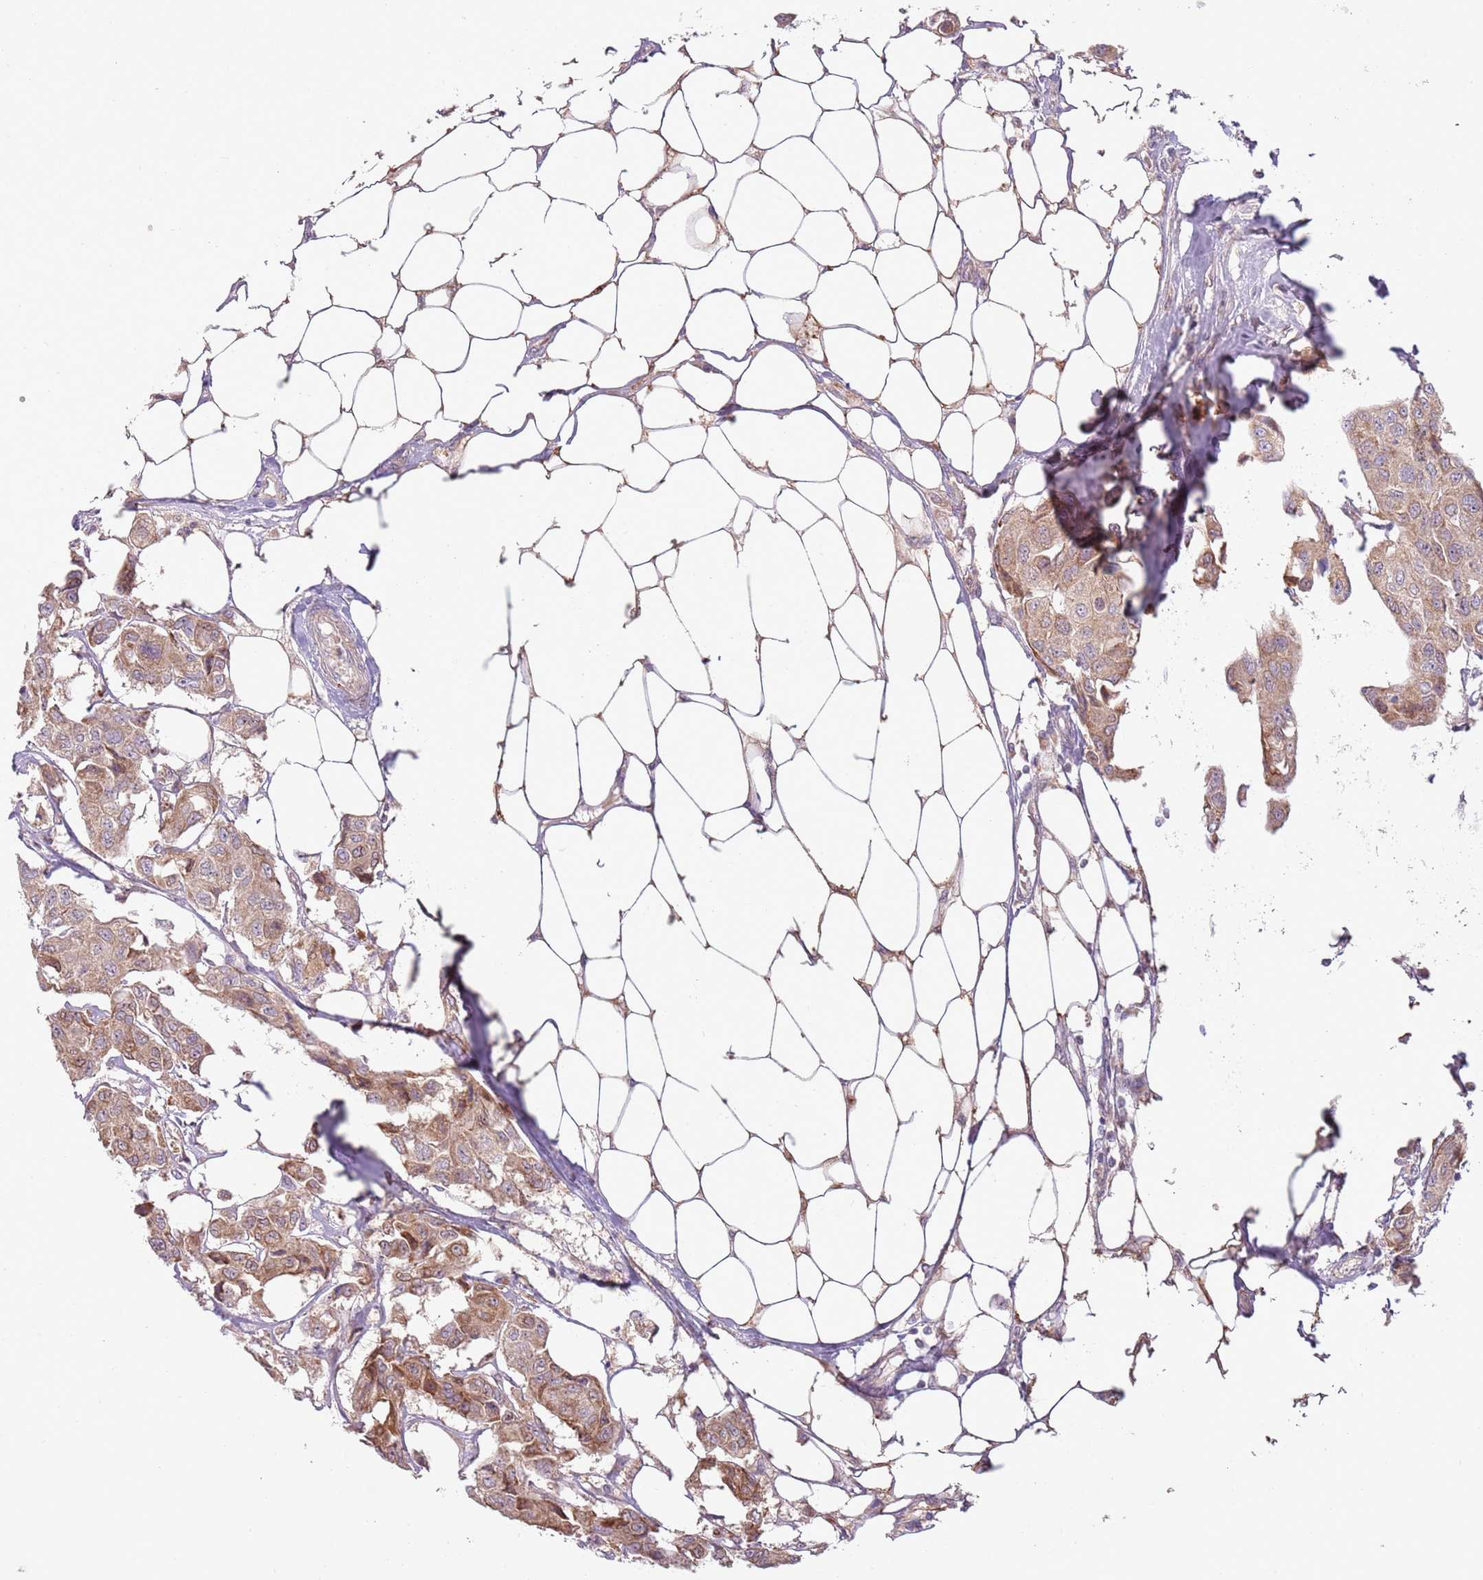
{"staining": {"intensity": "moderate", "quantity": ">75%", "location": "cytoplasmic/membranous"}, "tissue": "breast cancer", "cell_type": "Tumor cells", "image_type": "cancer", "snomed": [{"axis": "morphology", "description": "Duct carcinoma"}, {"axis": "topography", "description": "Breast"}, {"axis": "topography", "description": "Lymph node"}], "caption": "Moderate cytoplasmic/membranous protein staining is identified in approximately >75% of tumor cells in breast cancer. The protein is shown in brown color, while the nuclei are stained blue.", "gene": "DTD2", "patient": {"sex": "female", "age": 80}}